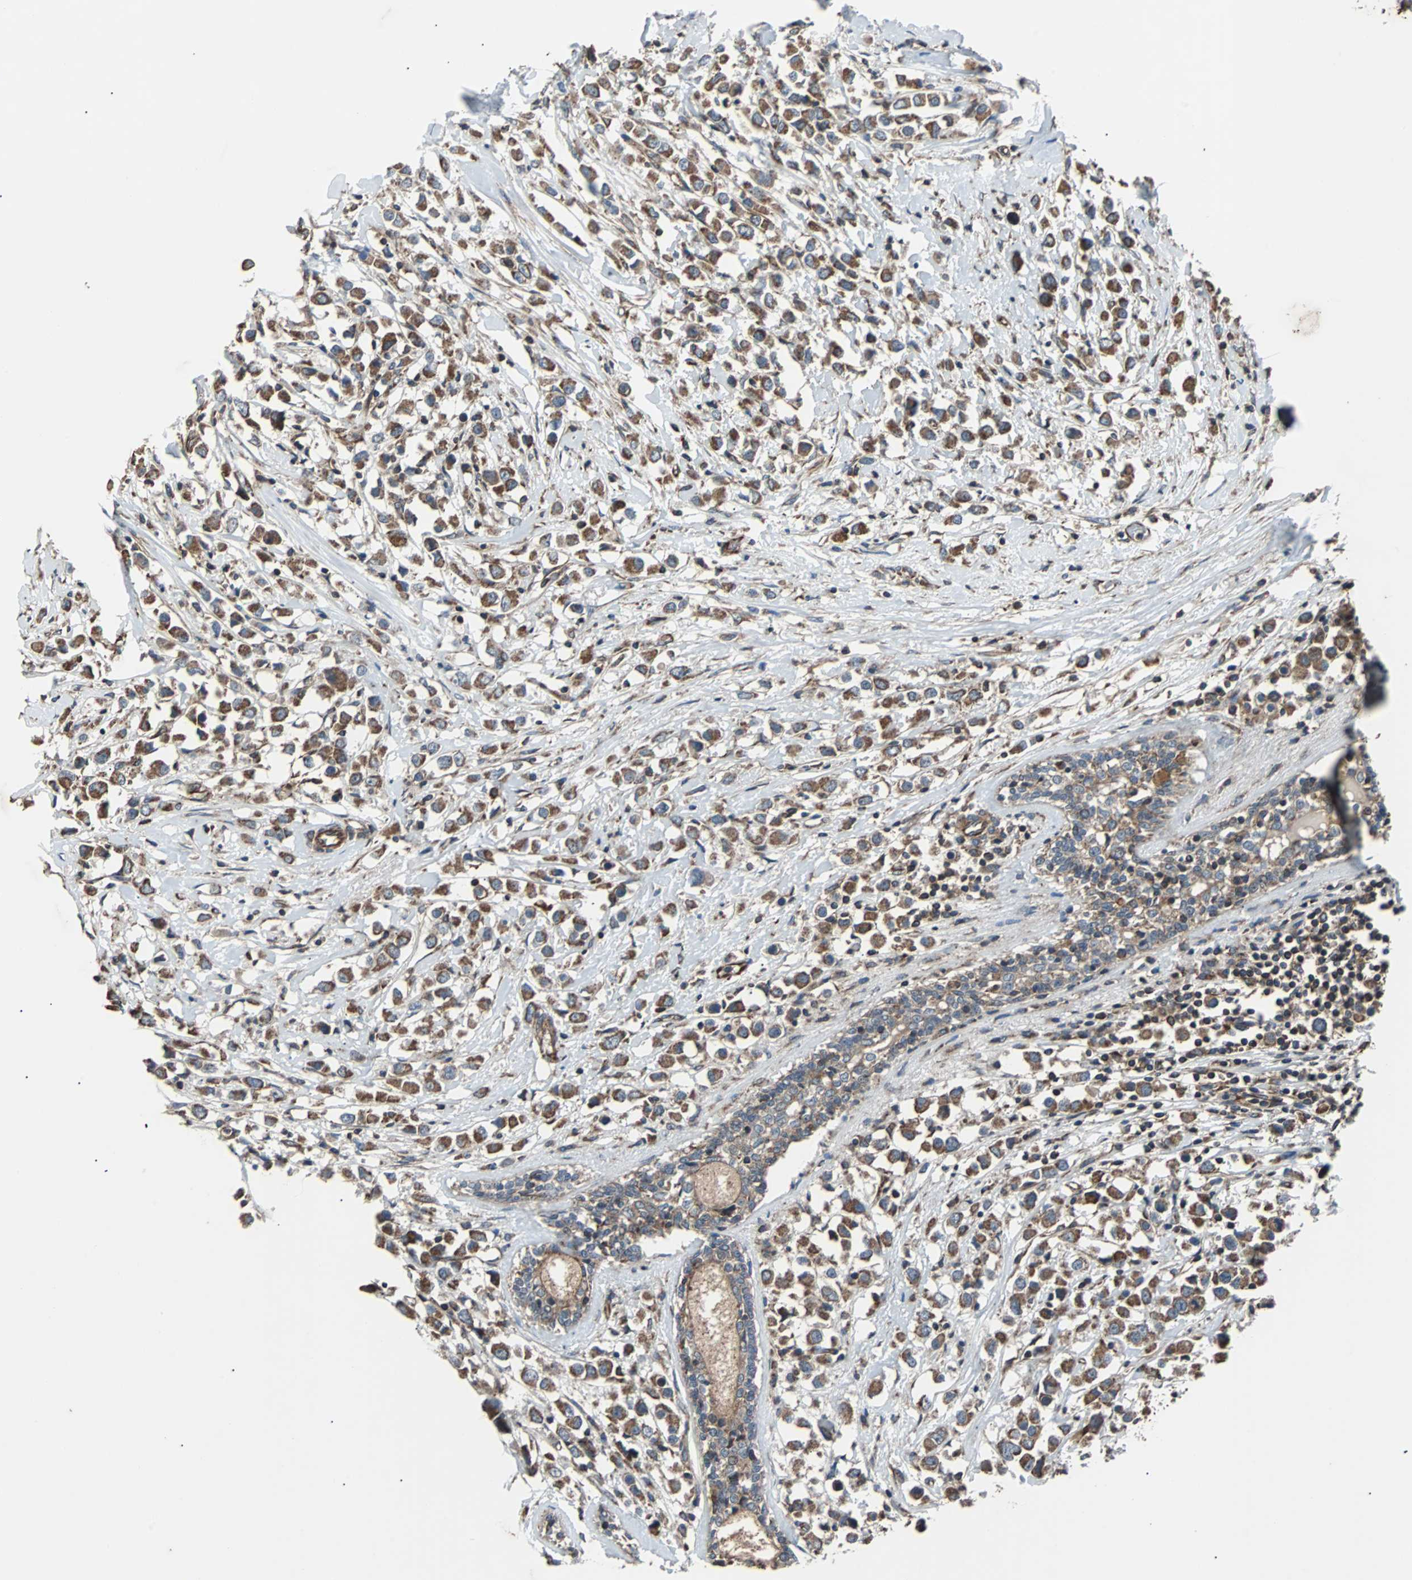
{"staining": {"intensity": "moderate", "quantity": ">75%", "location": "cytoplasmic/membranous"}, "tissue": "breast cancer", "cell_type": "Tumor cells", "image_type": "cancer", "snomed": [{"axis": "morphology", "description": "Duct carcinoma"}, {"axis": "topography", "description": "Breast"}], "caption": "IHC micrograph of human breast cancer stained for a protein (brown), which reveals medium levels of moderate cytoplasmic/membranous positivity in about >75% of tumor cells.", "gene": "ACTR3", "patient": {"sex": "female", "age": 61}}